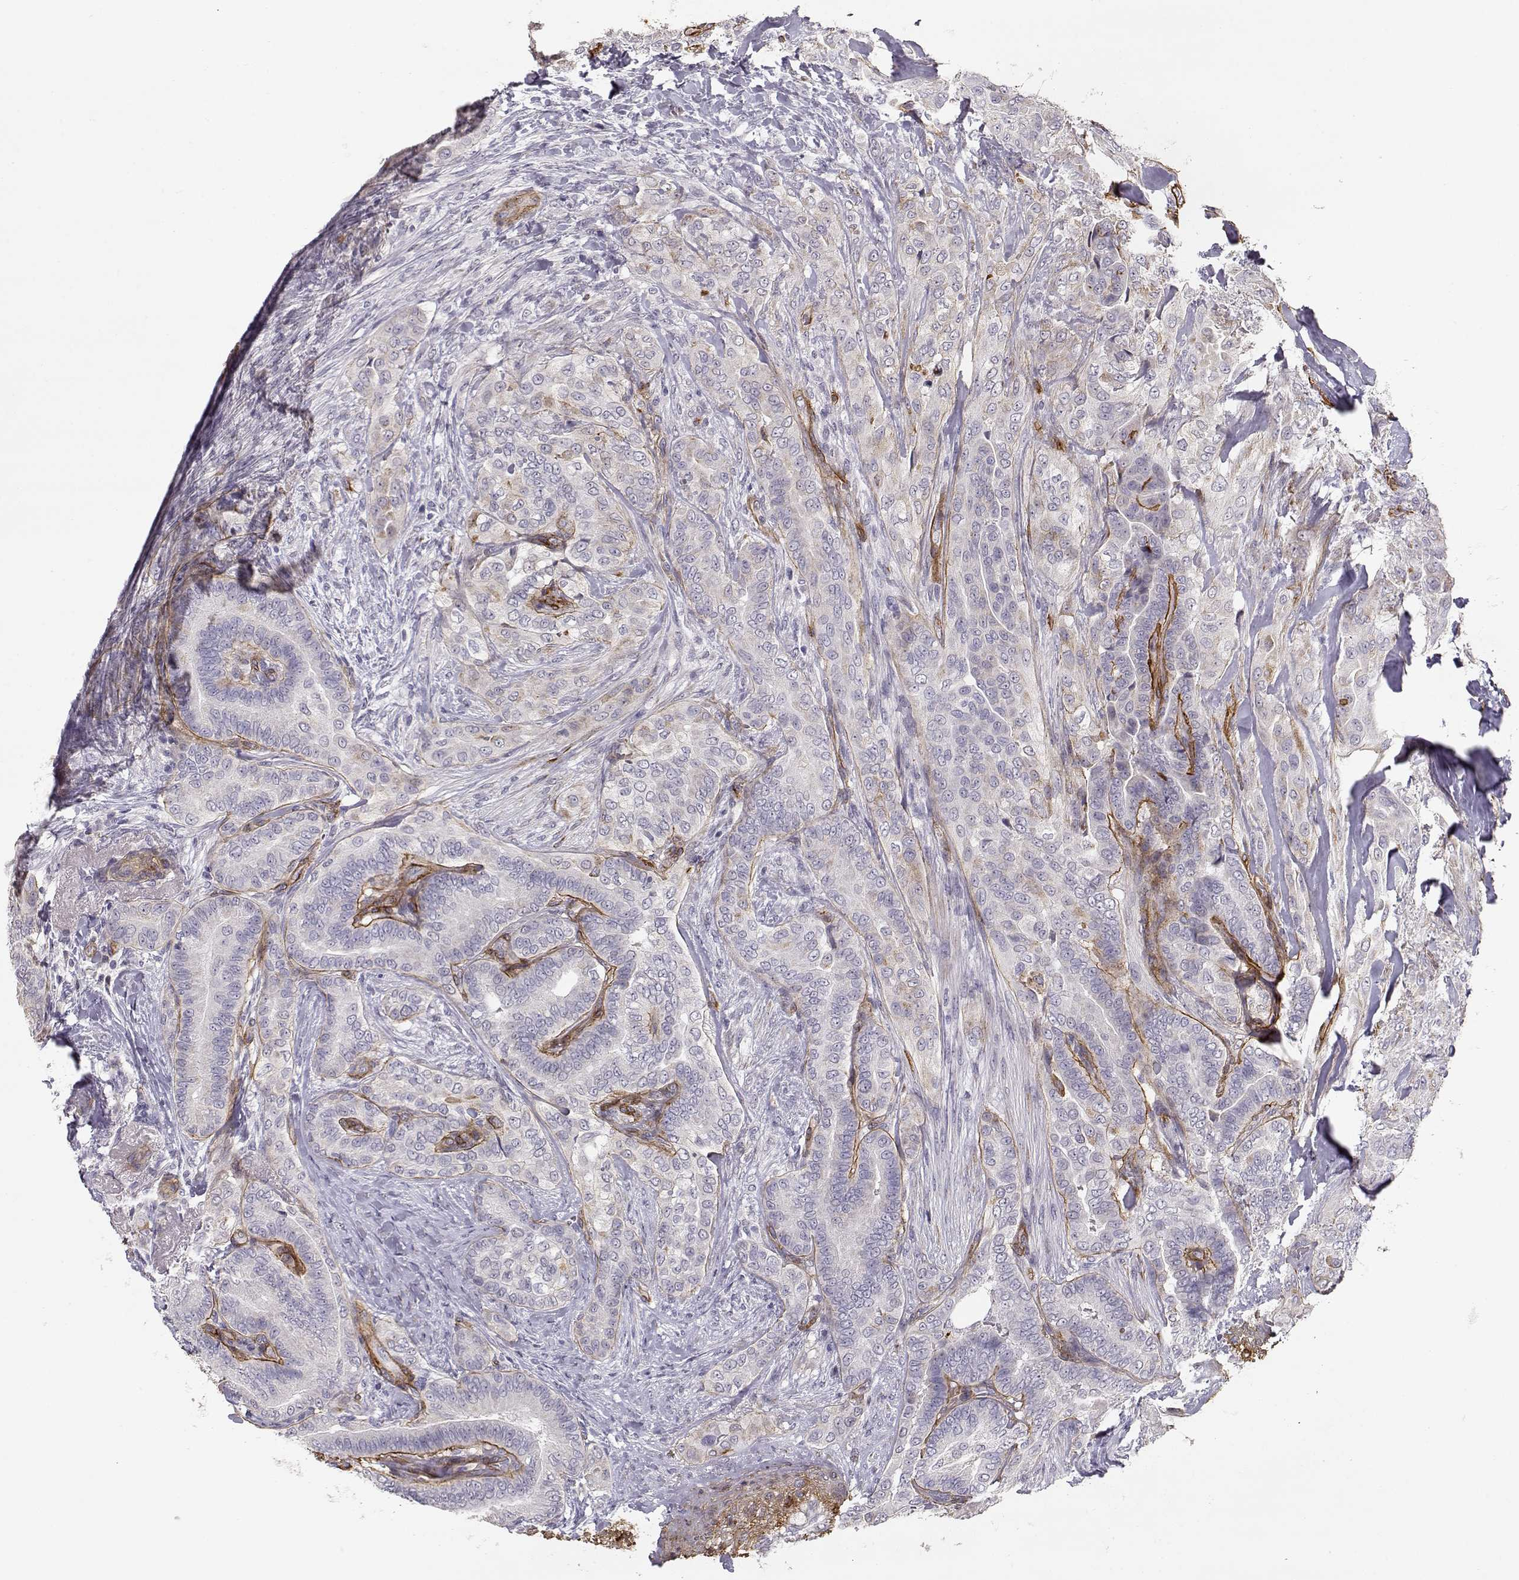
{"staining": {"intensity": "negative", "quantity": "none", "location": "none"}, "tissue": "thyroid cancer", "cell_type": "Tumor cells", "image_type": "cancer", "snomed": [{"axis": "morphology", "description": "Papillary adenocarcinoma, NOS"}, {"axis": "topography", "description": "Thyroid gland"}], "caption": "A high-resolution micrograph shows immunohistochemistry (IHC) staining of thyroid papillary adenocarcinoma, which displays no significant positivity in tumor cells.", "gene": "LAMC1", "patient": {"sex": "male", "age": 61}}